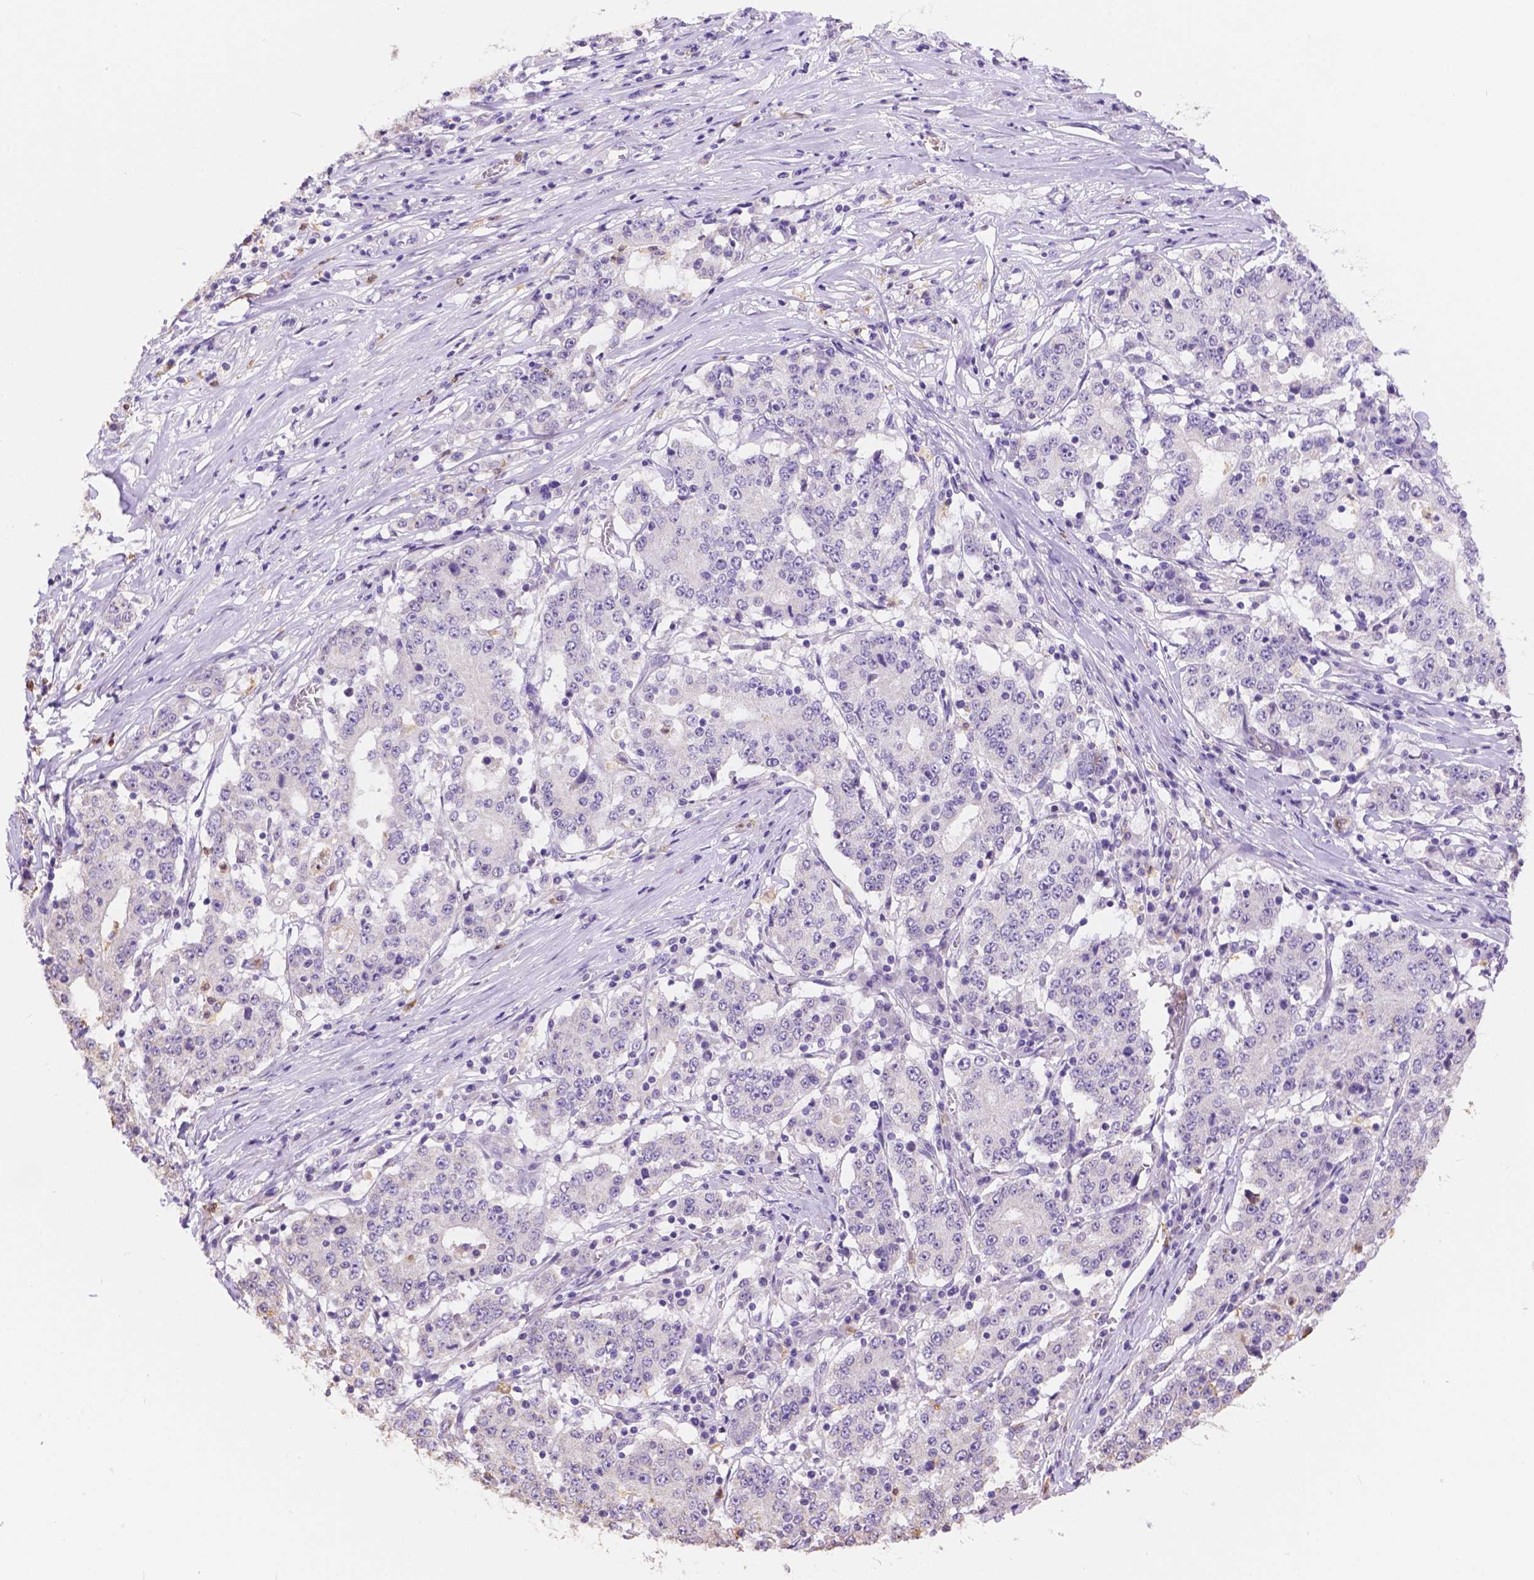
{"staining": {"intensity": "negative", "quantity": "none", "location": "none"}, "tissue": "stomach cancer", "cell_type": "Tumor cells", "image_type": "cancer", "snomed": [{"axis": "morphology", "description": "Adenocarcinoma, NOS"}, {"axis": "topography", "description": "Stomach"}], "caption": "The photomicrograph demonstrates no staining of tumor cells in stomach cancer (adenocarcinoma).", "gene": "NXPE2", "patient": {"sex": "male", "age": 59}}